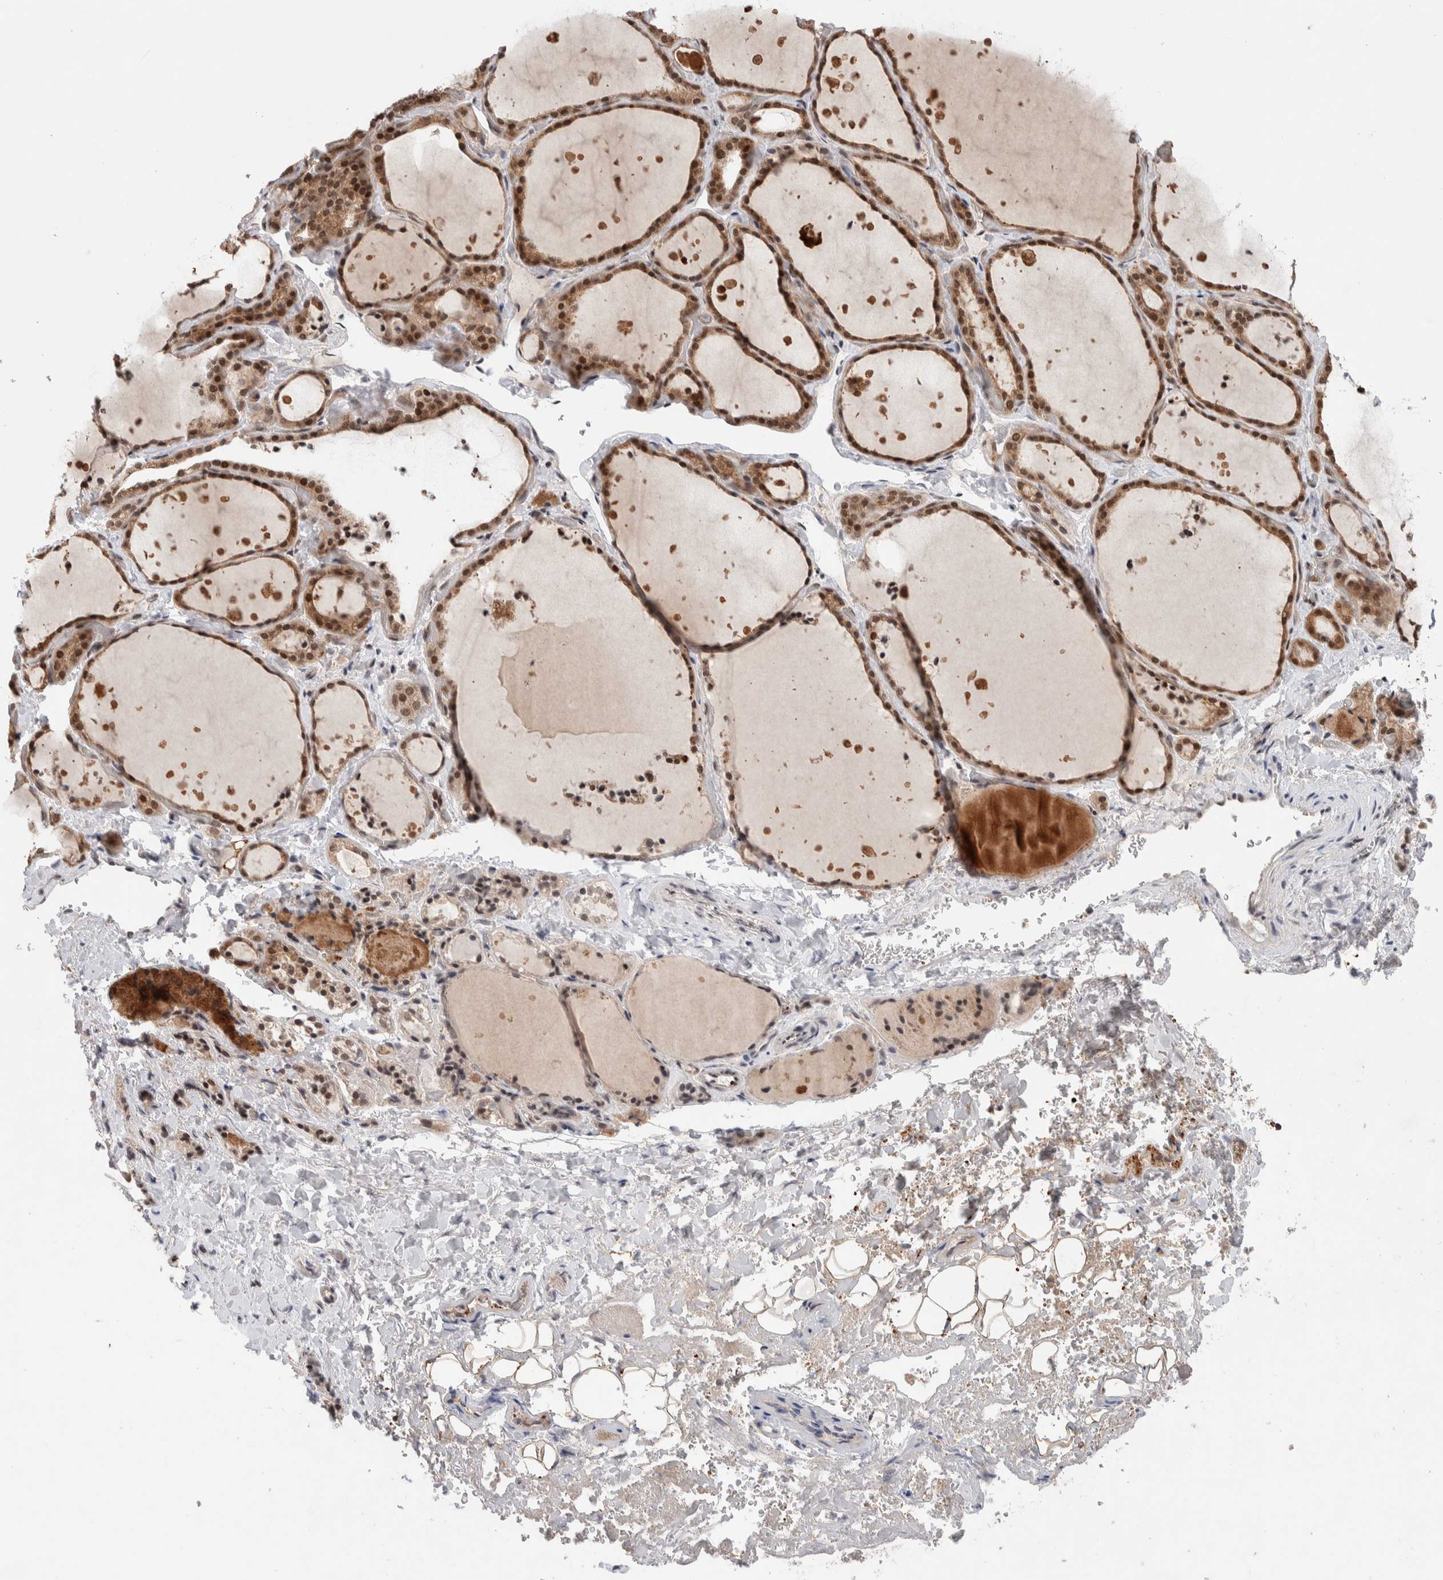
{"staining": {"intensity": "moderate", "quantity": ">75%", "location": "cytoplasmic/membranous,nuclear"}, "tissue": "thyroid gland", "cell_type": "Glandular cells", "image_type": "normal", "snomed": [{"axis": "morphology", "description": "Normal tissue, NOS"}, {"axis": "topography", "description": "Thyroid gland"}], "caption": "This is a micrograph of IHC staining of normal thyroid gland, which shows moderate staining in the cytoplasmic/membranous,nuclear of glandular cells.", "gene": "KCNK1", "patient": {"sex": "female", "age": 44}}